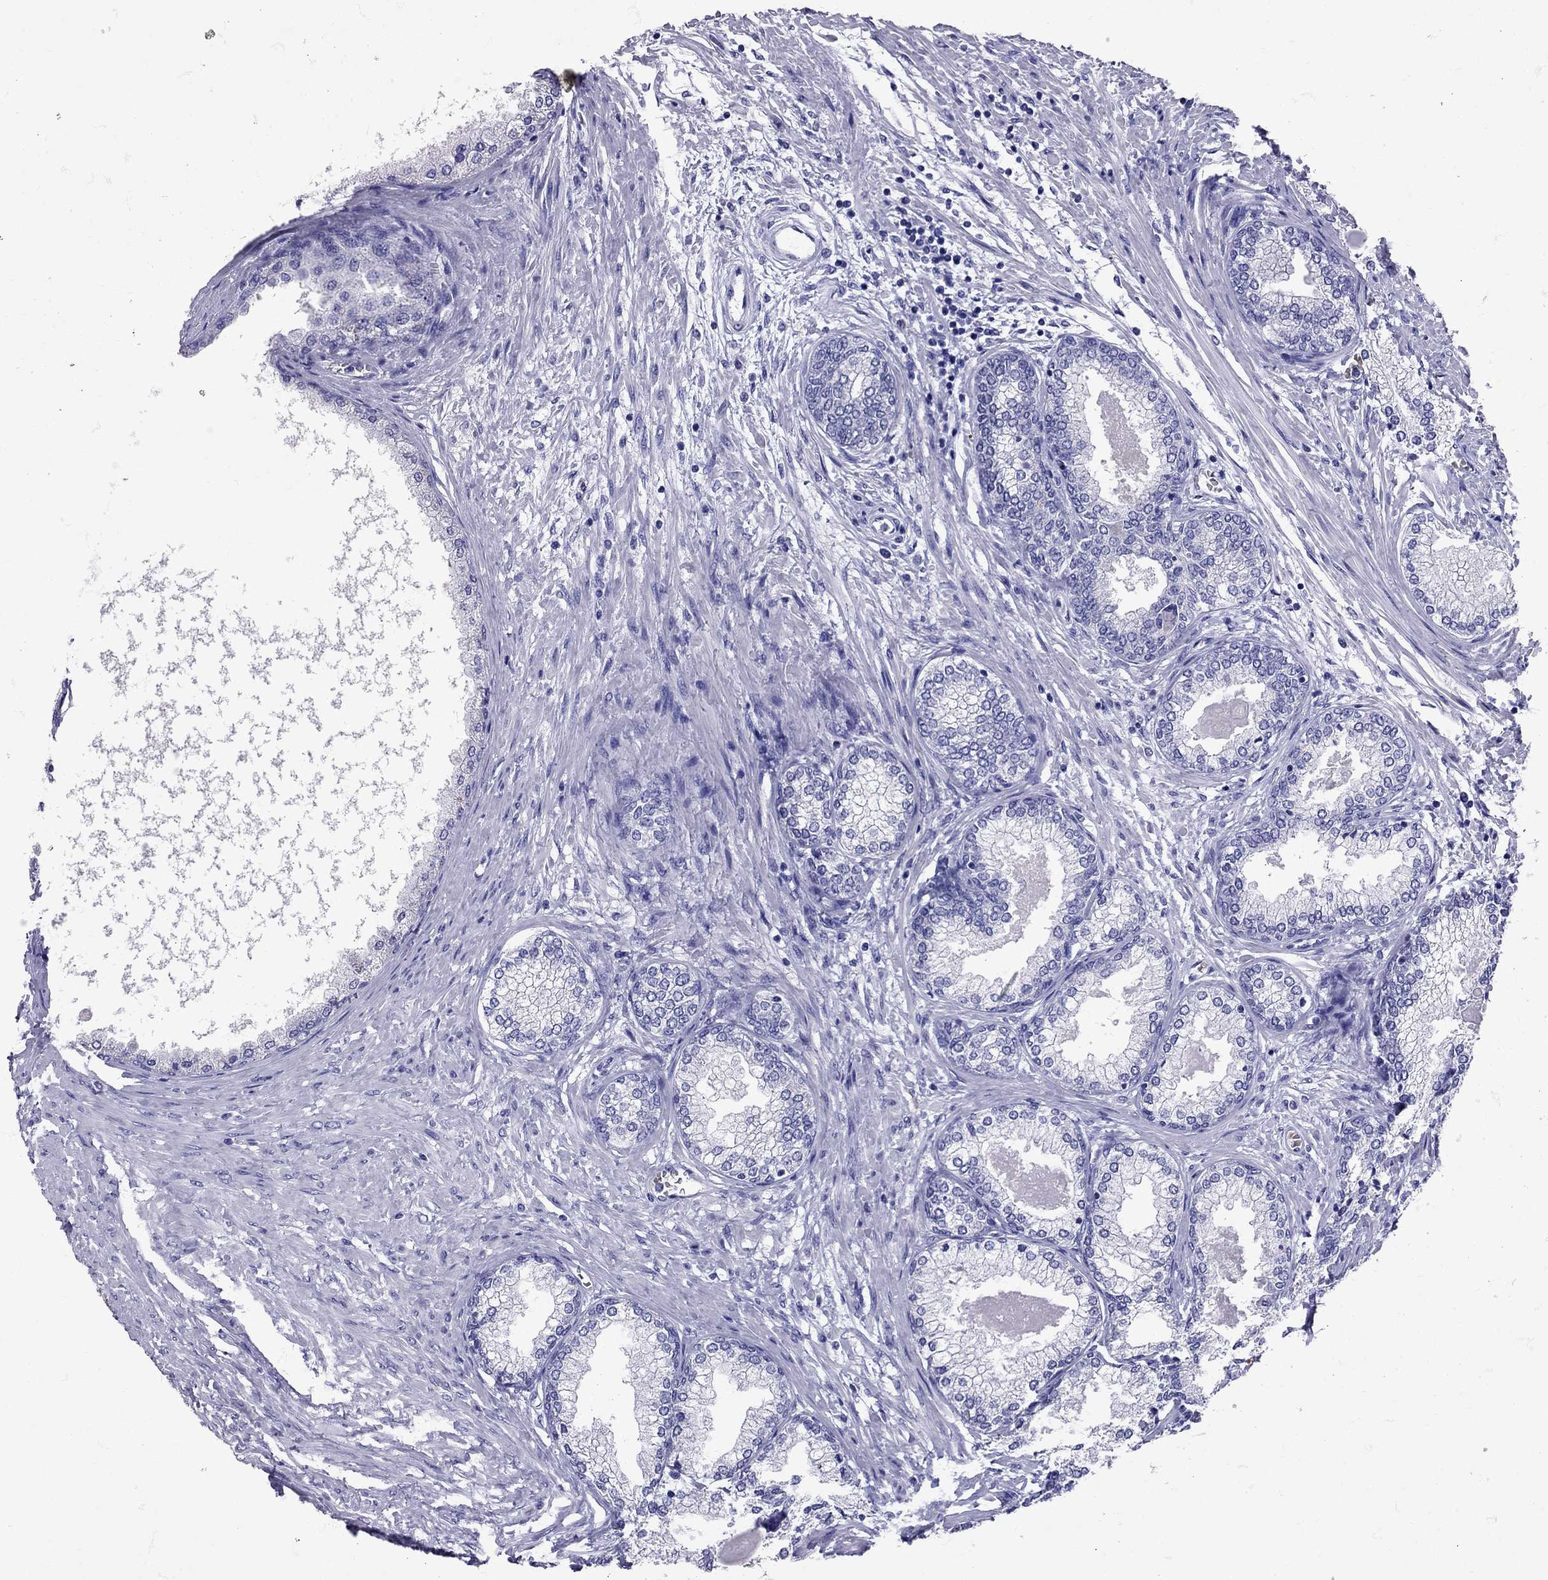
{"staining": {"intensity": "negative", "quantity": "none", "location": "none"}, "tissue": "prostate", "cell_type": "Glandular cells", "image_type": "normal", "snomed": [{"axis": "morphology", "description": "Normal tissue, NOS"}, {"axis": "topography", "description": "Prostate"}], "caption": "An IHC image of benign prostate is shown. There is no staining in glandular cells of prostate.", "gene": "TBR1", "patient": {"sex": "male", "age": 72}}